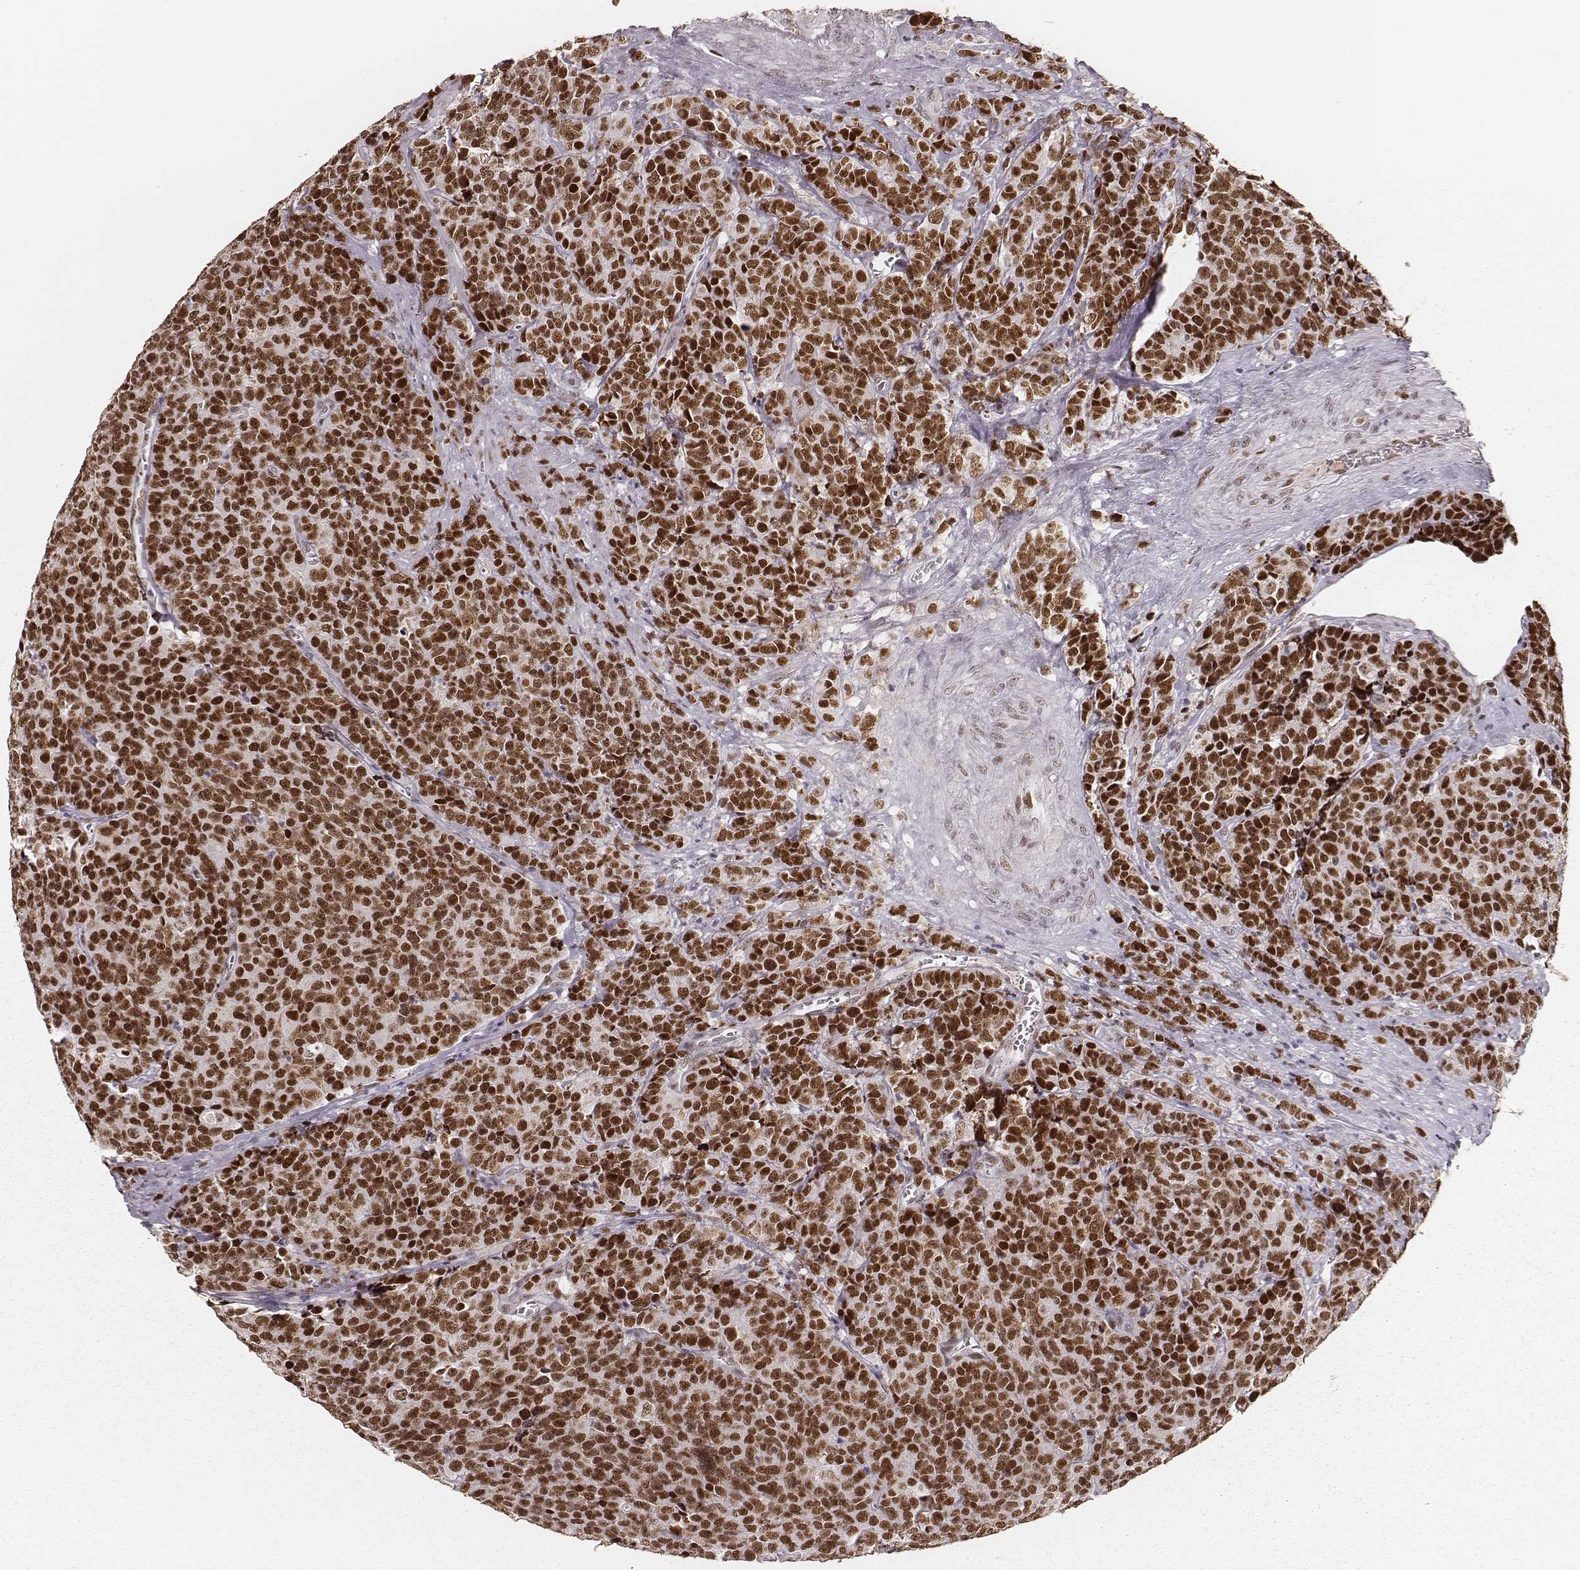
{"staining": {"intensity": "strong", "quantity": ">75%", "location": "nuclear"}, "tissue": "prostate cancer", "cell_type": "Tumor cells", "image_type": "cancer", "snomed": [{"axis": "morphology", "description": "Adenocarcinoma, NOS"}, {"axis": "topography", "description": "Prostate"}], "caption": "Adenocarcinoma (prostate) stained with DAB immunohistochemistry exhibits high levels of strong nuclear staining in about >75% of tumor cells.", "gene": "PARP1", "patient": {"sex": "male", "age": 67}}